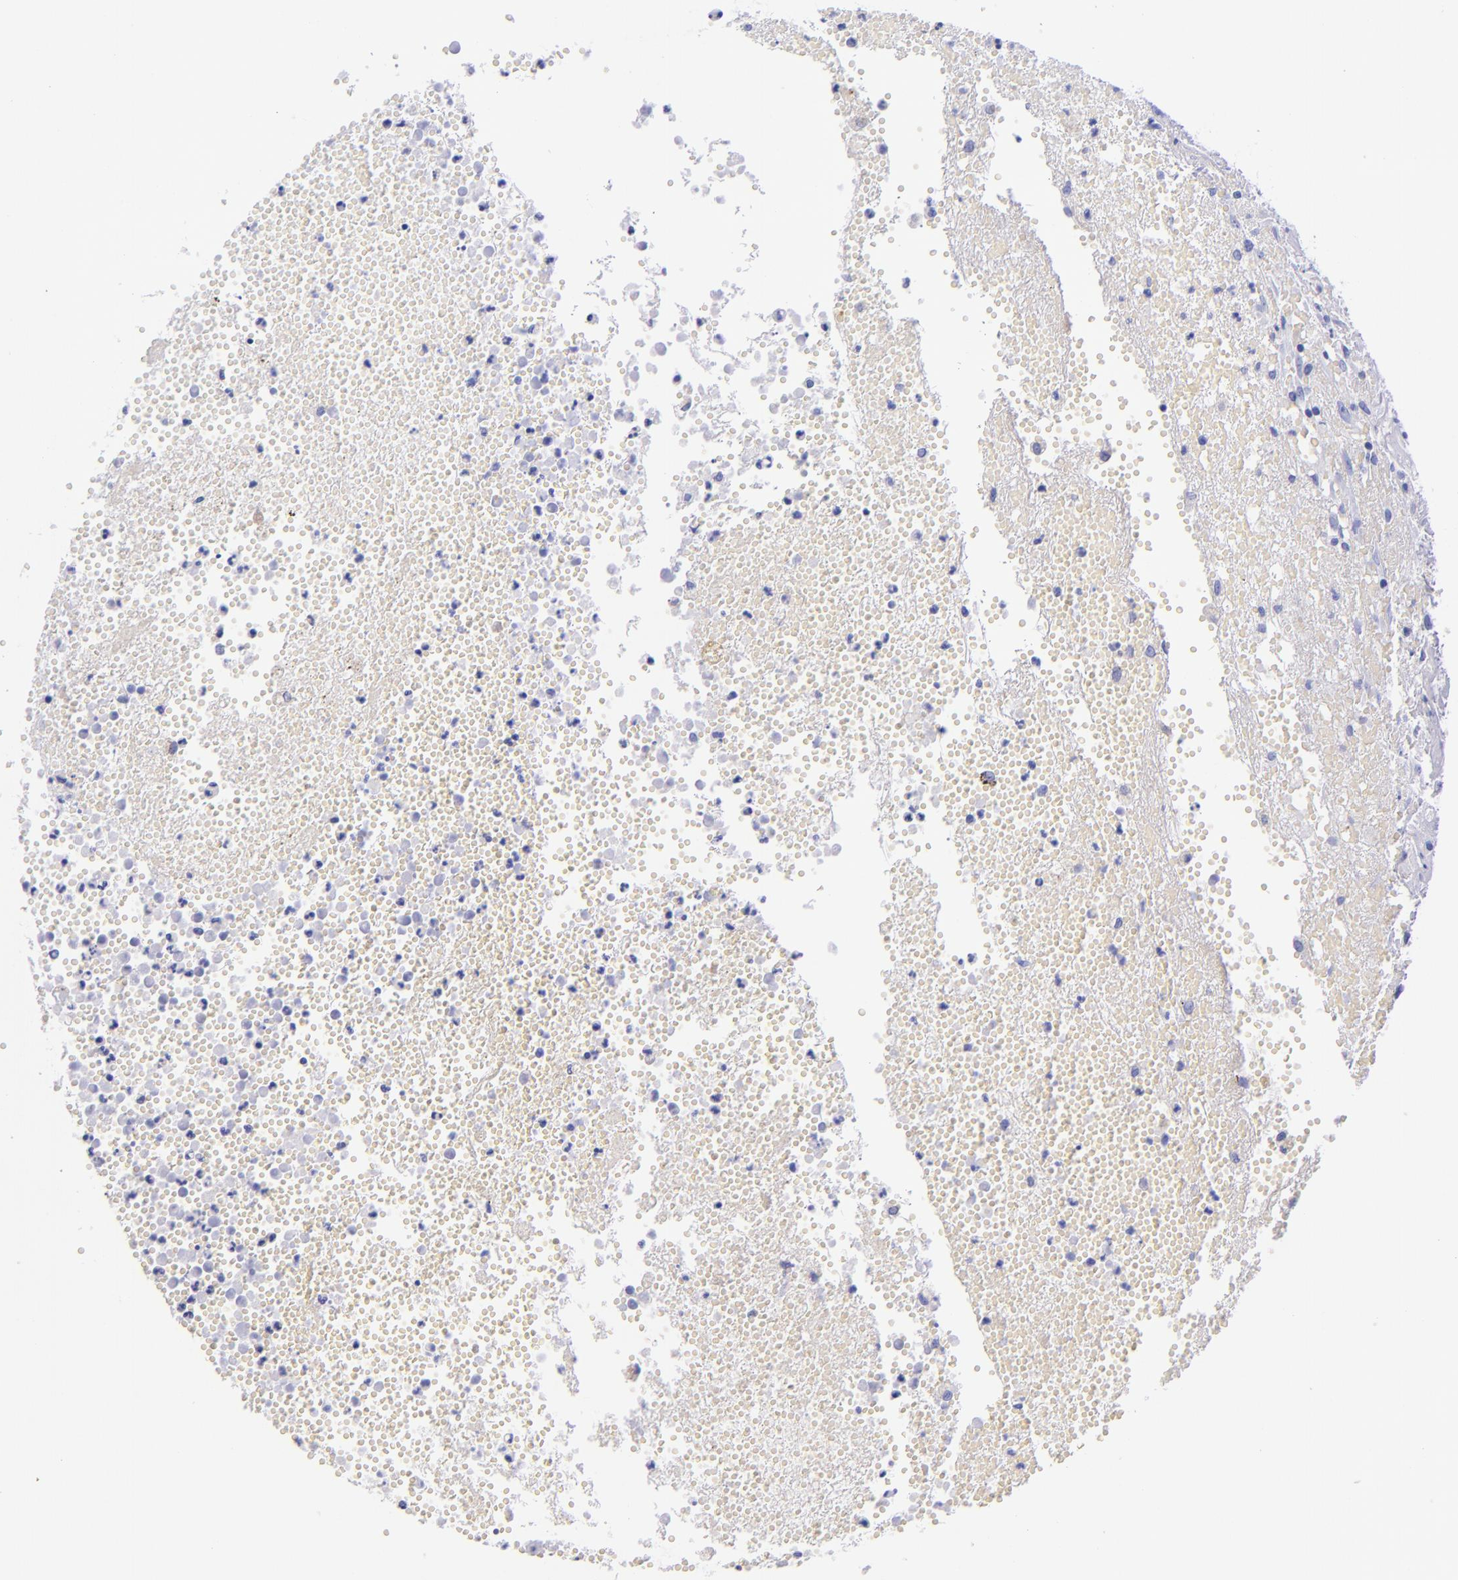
{"staining": {"intensity": "negative", "quantity": "none", "location": "none"}, "tissue": "glioma", "cell_type": "Tumor cells", "image_type": "cancer", "snomed": [{"axis": "morphology", "description": "Glioma, malignant, High grade"}, {"axis": "topography", "description": "Brain"}], "caption": "Tumor cells are negative for protein expression in human glioma.", "gene": "LAG3", "patient": {"sex": "male", "age": 66}}